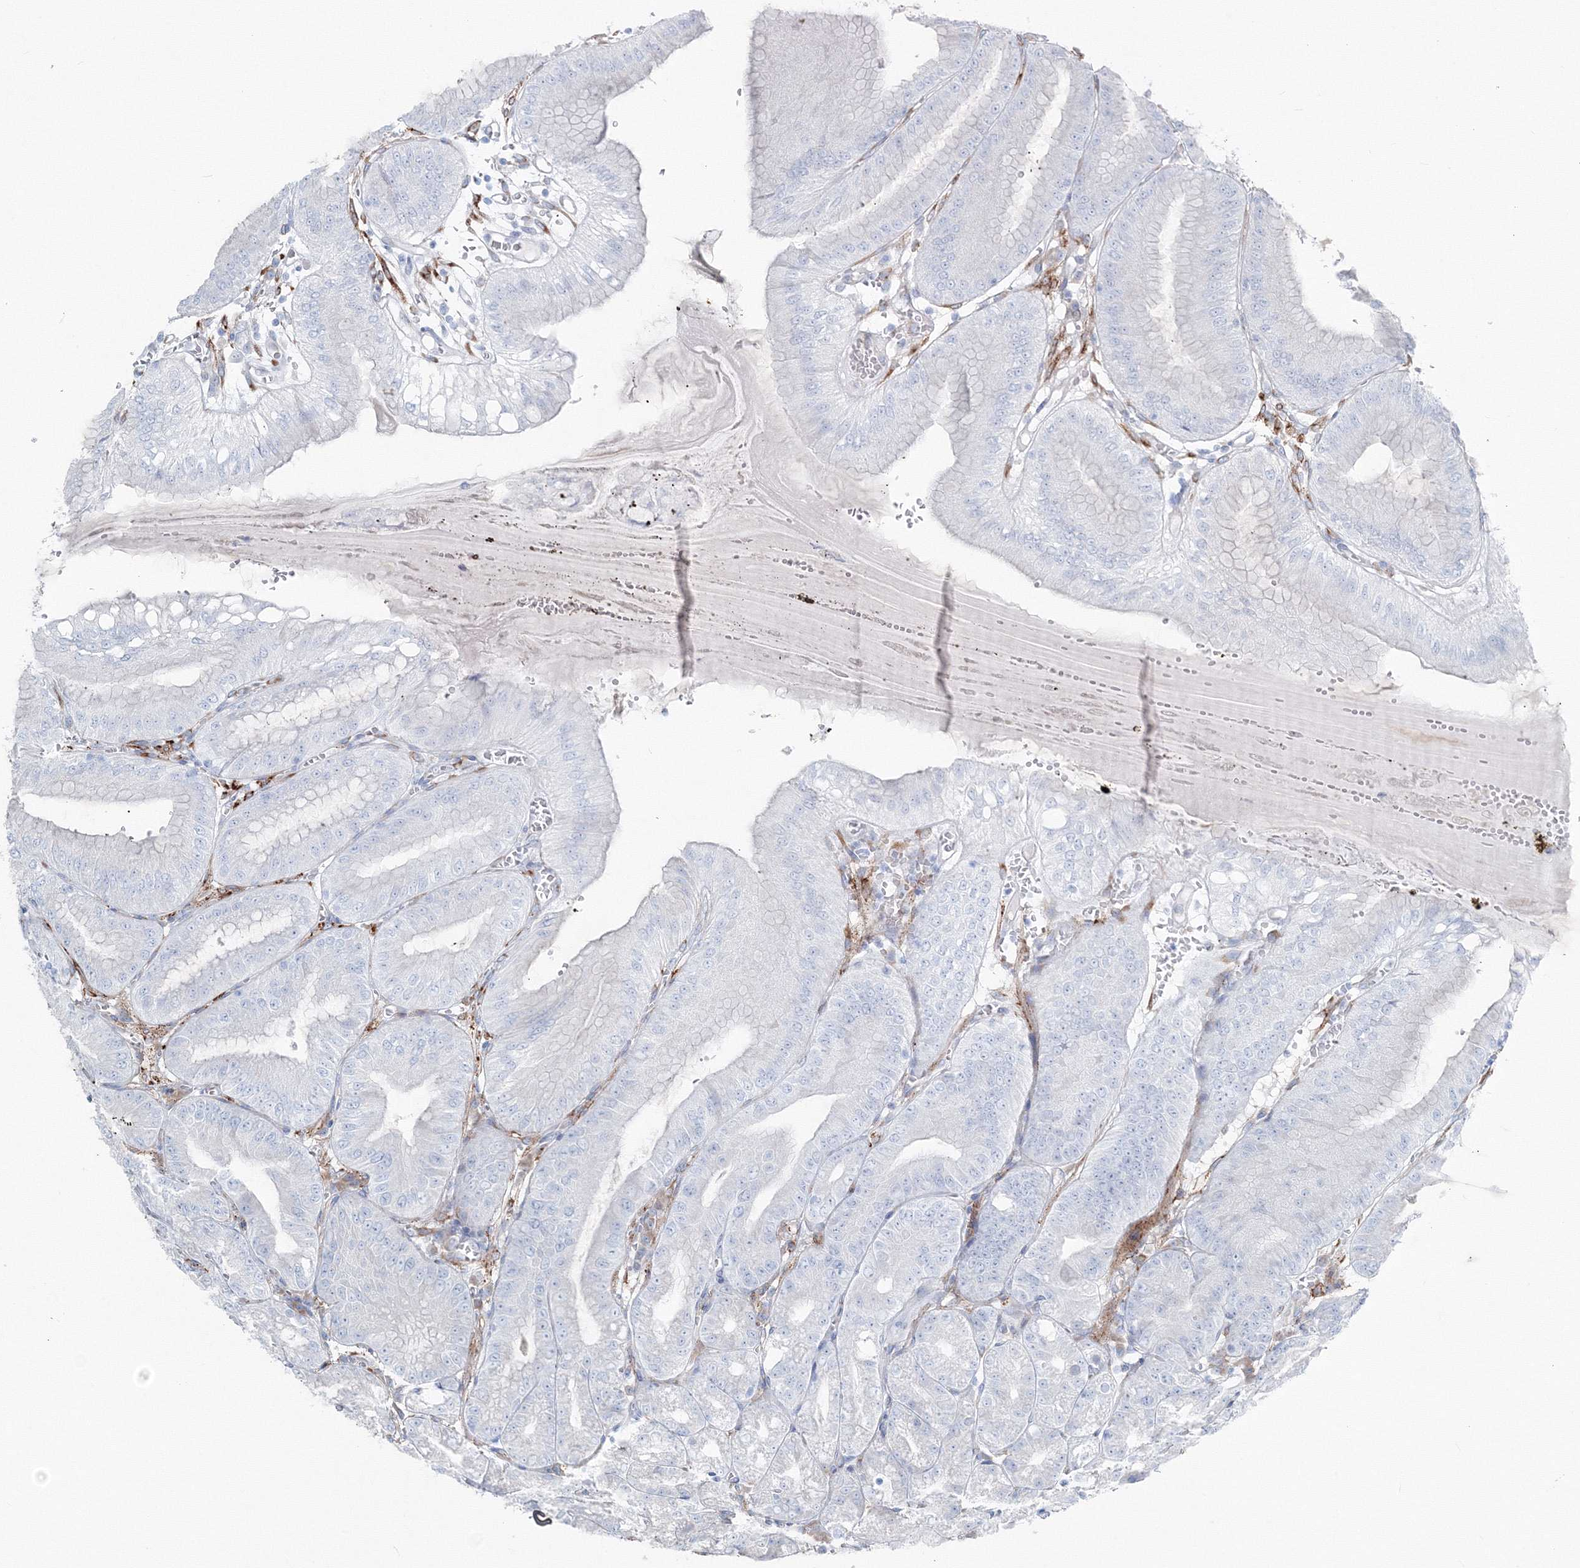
{"staining": {"intensity": "negative", "quantity": "none", "location": "none"}, "tissue": "stomach", "cell_type": "Glandular cells", "image_type": "normal", "snomed": [{"axis": "morphology", "description": "Normal tissue, NOS"}, {"axis": "topography", "description": "Stomach, lower"}], "caption": "This micrograph is of benign stomach stained with immunohistochemistry (IHC) to label a protein in brown with the nuclei are counter-stained blue. There is no positivity in glandular cells.", "gene": "ENSG00000285283", "patient": {"sex": "male", "age": 71}}